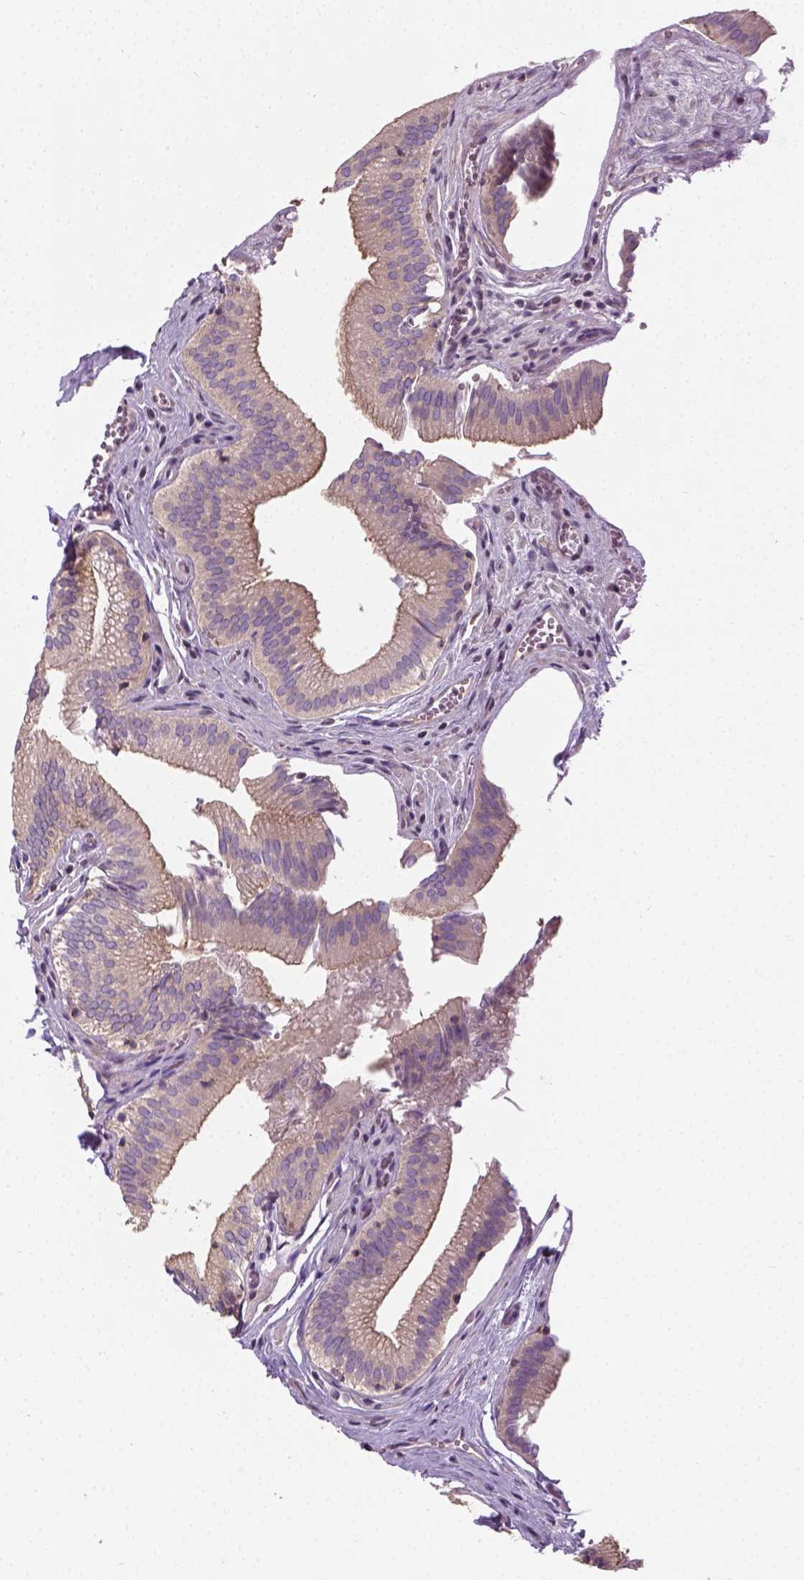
{"staining": {"intensity": "weak", "quantity": ">75%", "location": "cytoplasmic/membranous"}, "tissue": "gallbladder", "cell_type": "Glandular cells", "image_type": "normal", "snomed": [{"axis": "morphology", "description": "Normal tissue, NOS"}, {"axis": "topography", "description": "Gallbladder"}, {"axis": "topography", "description": "Peripheral nerve tissue"}], "caption": "Weak cytoplasmic/membranous protein staining is present in about >75% of glandular cells in gallbladder.", "gene": "CRACR2A", "patient": {"sex": "male", "age": 17}}